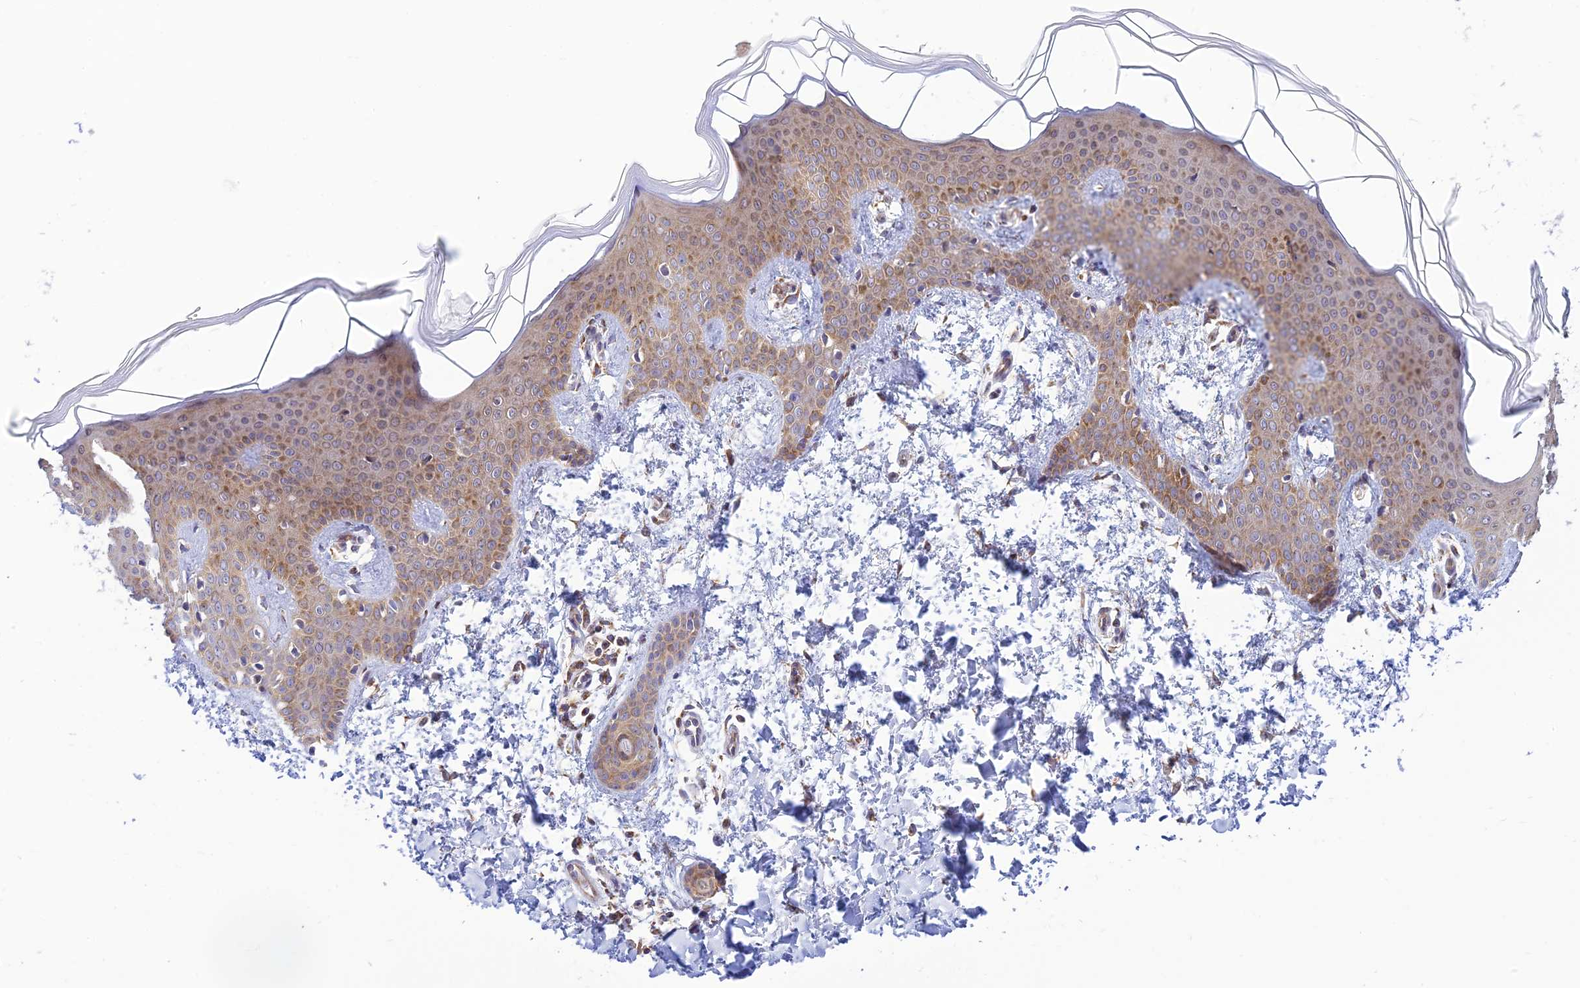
{"staining": {"intensity": "moderate", "quantity": ">75%", "location": "cytoplasmic/membranous"}, "tissue": "skin", "cell_type": "Fibroblasts", "image_type": "normal", "snomed": [{"axis": "morphology", "description": "Normal tissue, NOS"}, {"axis": "topography", "description": "Skin"}], "caption": "Immunohistochemical staining of benign human skin exhibits >75% levels of moderate cytoplasmic/membranous protein expression in approximately >75% of fibroblasts.", "gene": "HOOK2", "patient": {"sex": "male", "age": 36}}